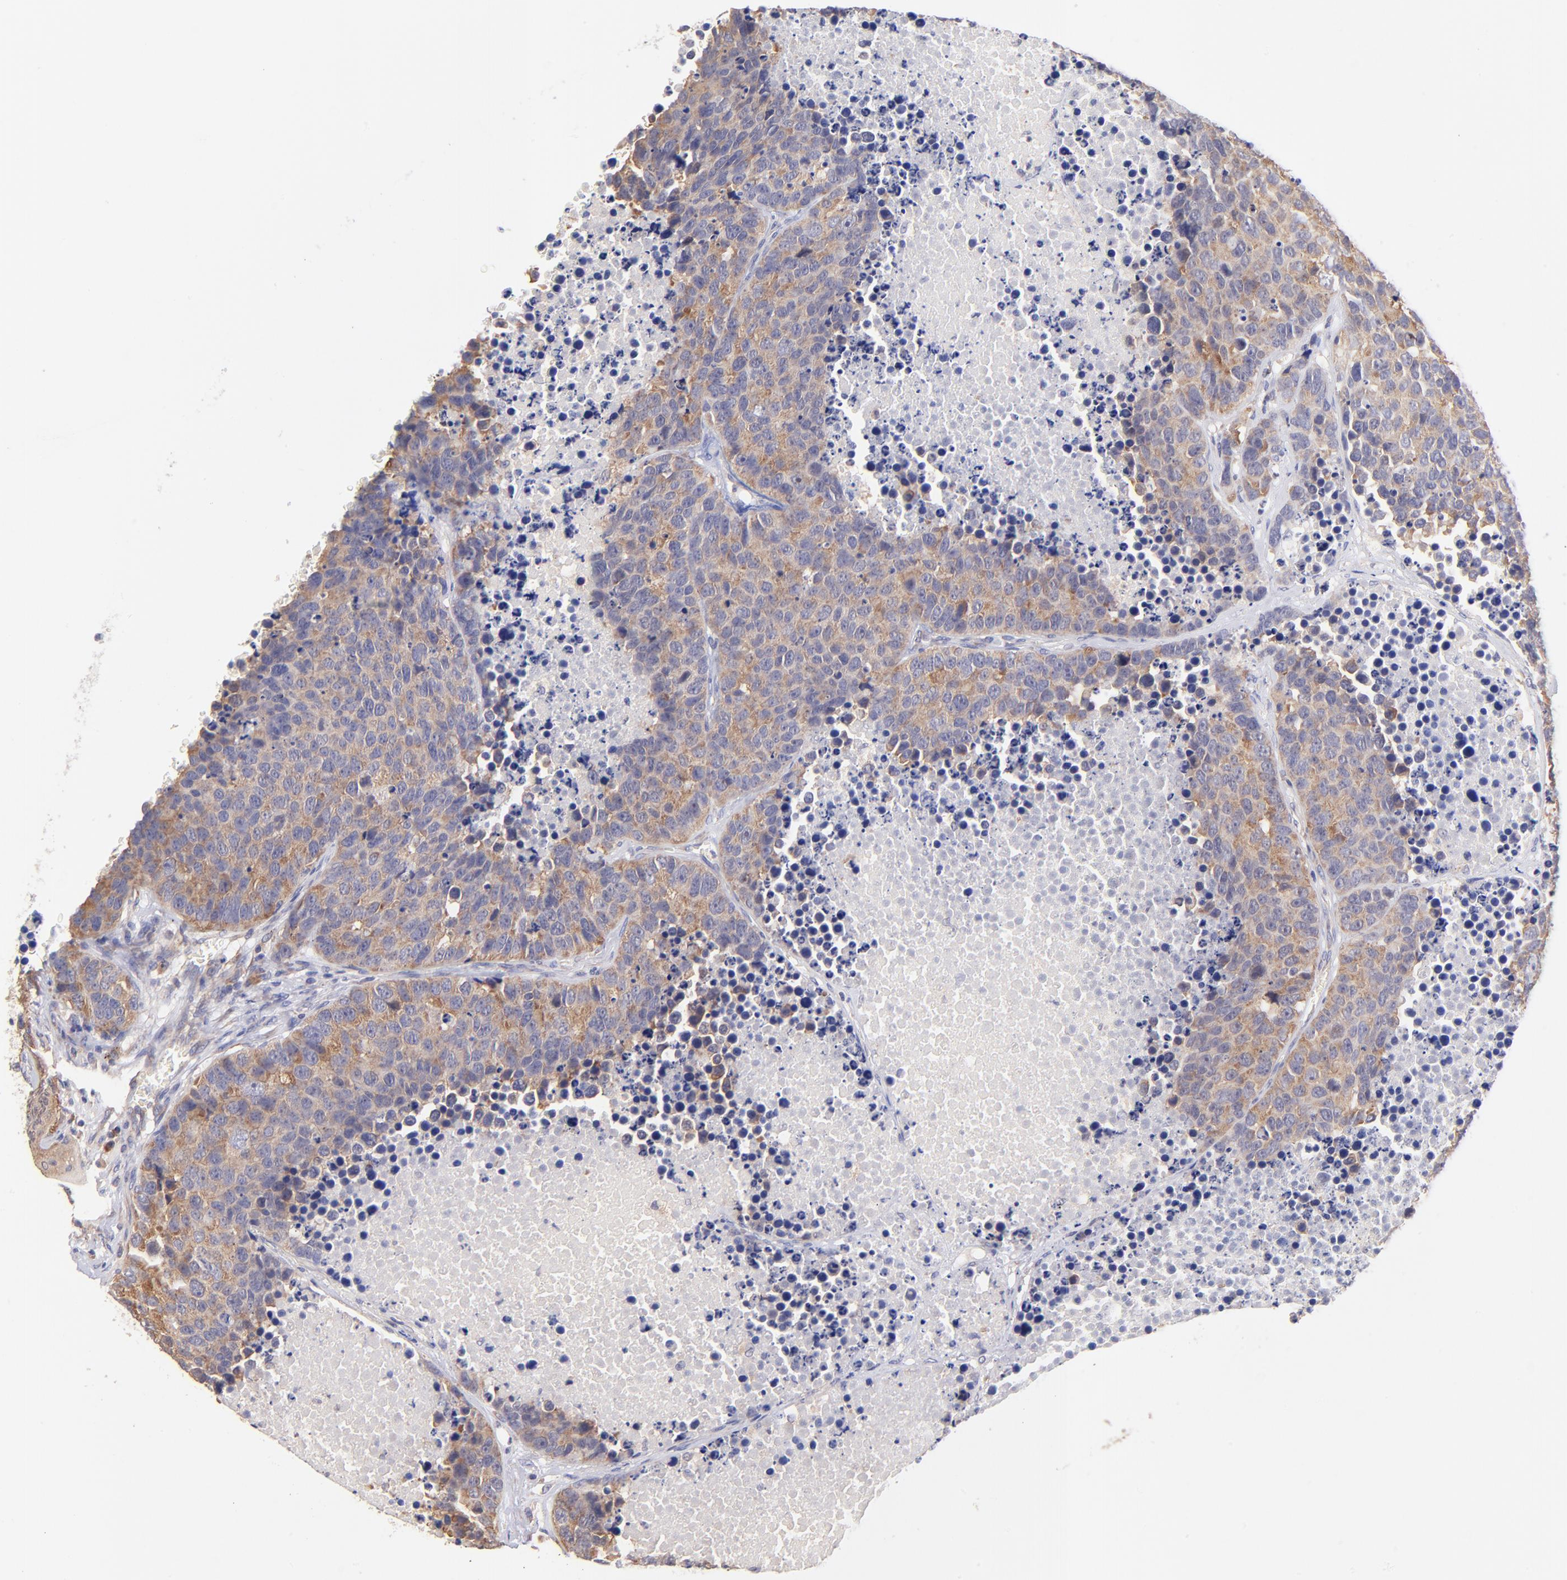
{"staining": {"intensity": "moderate", "quantity": ">75%", "location": "cytoplasmic/membranous"}, "tissue": "carcinoid", "cell_type": "Tumor cells", "image_type": "cancer", "snomed": [{"axis": "morphology", "description": "Carcinoid, malignant, NOS"}, {"axis": "topography", "description": "Lung"}], "caption": "Malignant carcinoid tissue shows moderate cytoplasmic/membranous expression in about >75% of tumor cells, visualized by immunohistochemistry.", "gene": "RPL11", "patient": {"sex": "male", "age": 60}}